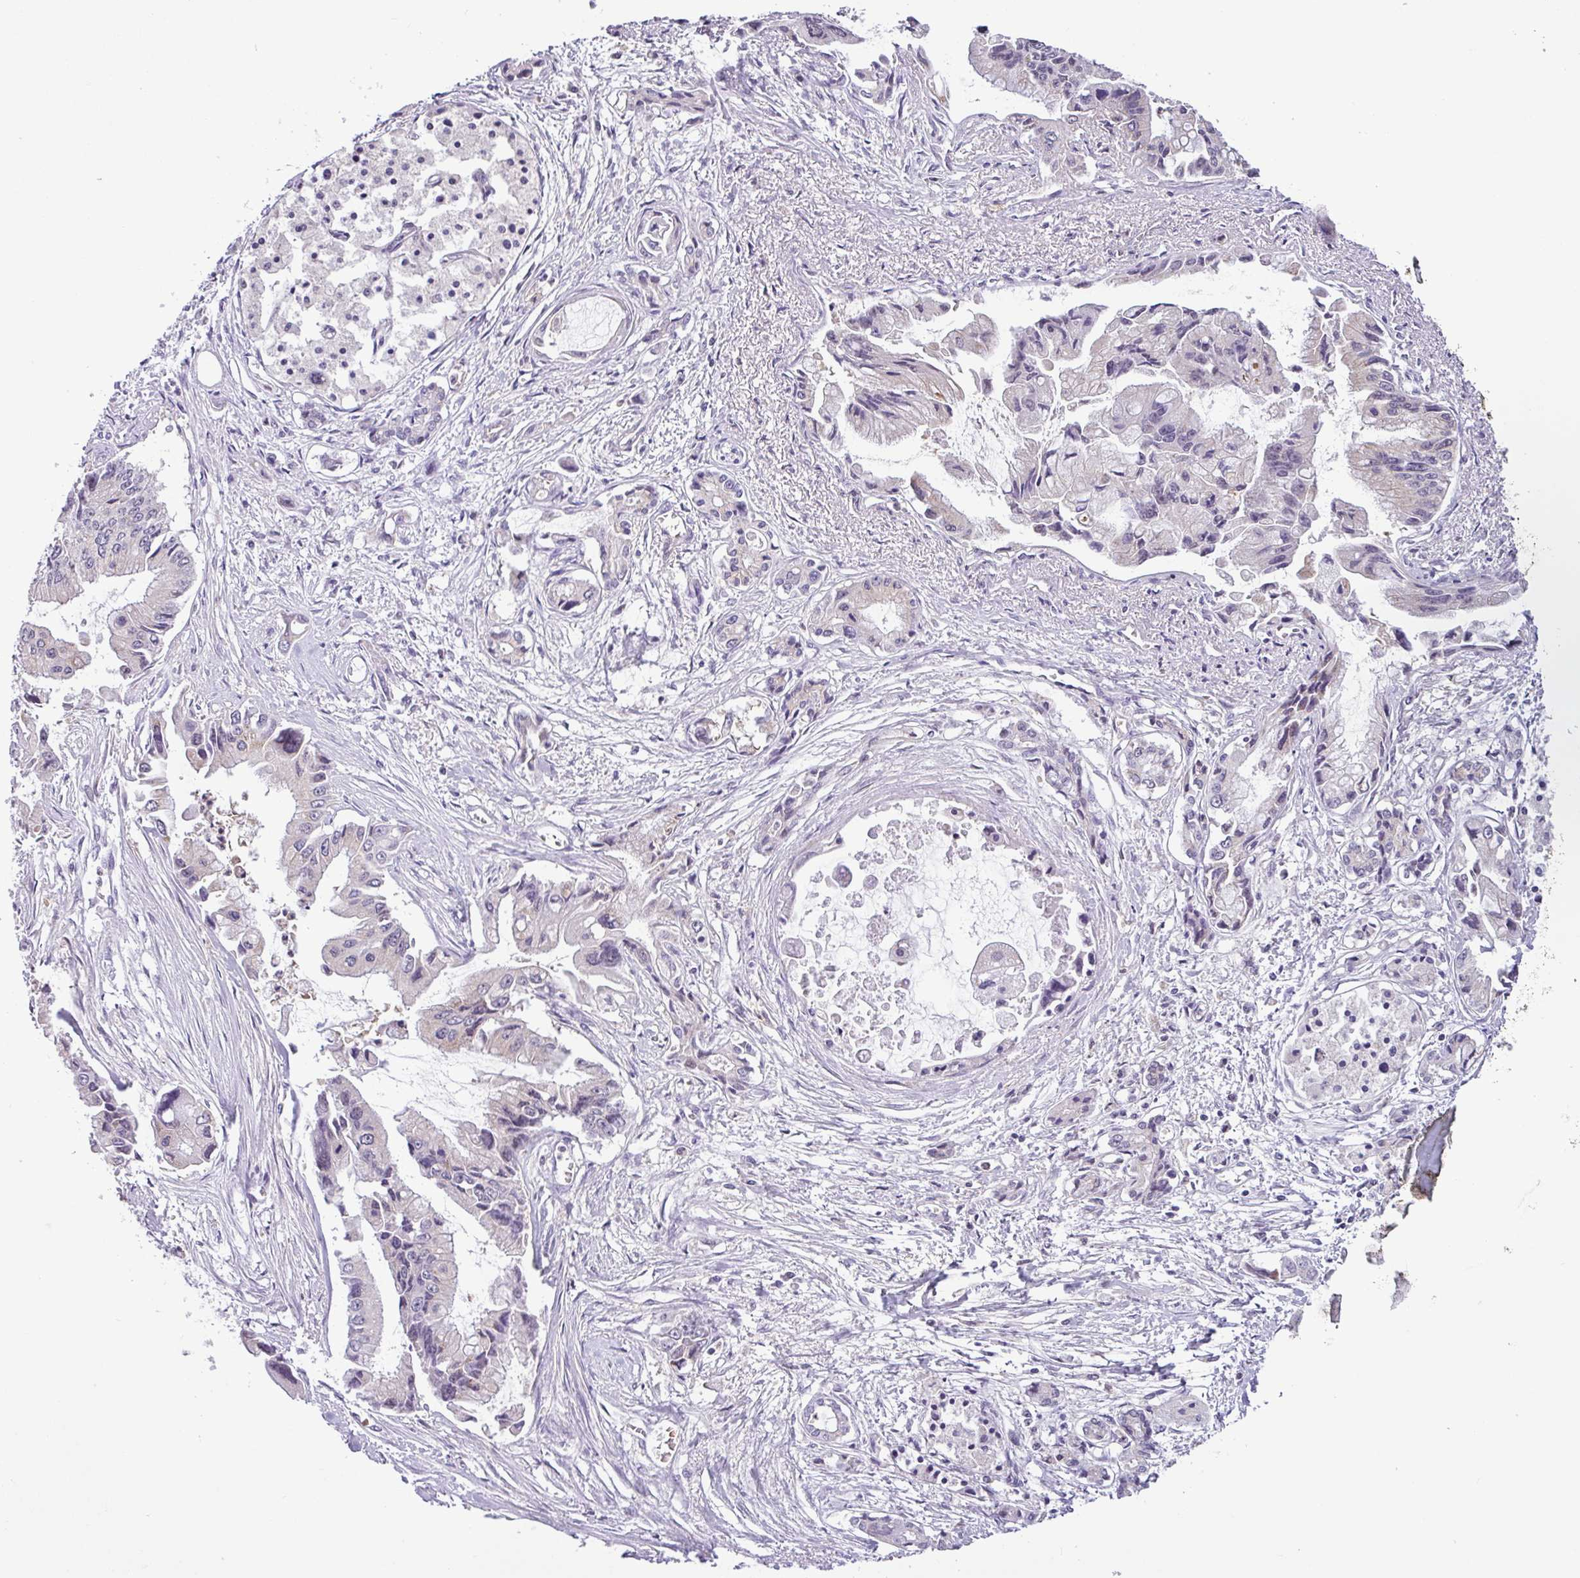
{"staining": {"intensity": "negative", "quantity": "none", "location": "none"}, "tissue": "pancreatic cancer", "cell_type": "Tumor cells", "image_type": "cancer", "snomed": [{"axis": "morphology", "description": "Adenocarcinoma, NOS"}, {"axis": "topography", "description": "Pancreas"}], "caption": "Image shows no protein staining in tumor cells of pancreatic adenocarcinoma tissue. Brightfield microscopy of immunohistochemistry (IHC) stained with DAB (3,3'-diaminobenzidine) (brown) and hematoxylin (blue), captured at high magnification.", "gene": "TONSL", "patient": {"sex": "male", "age": 84}}